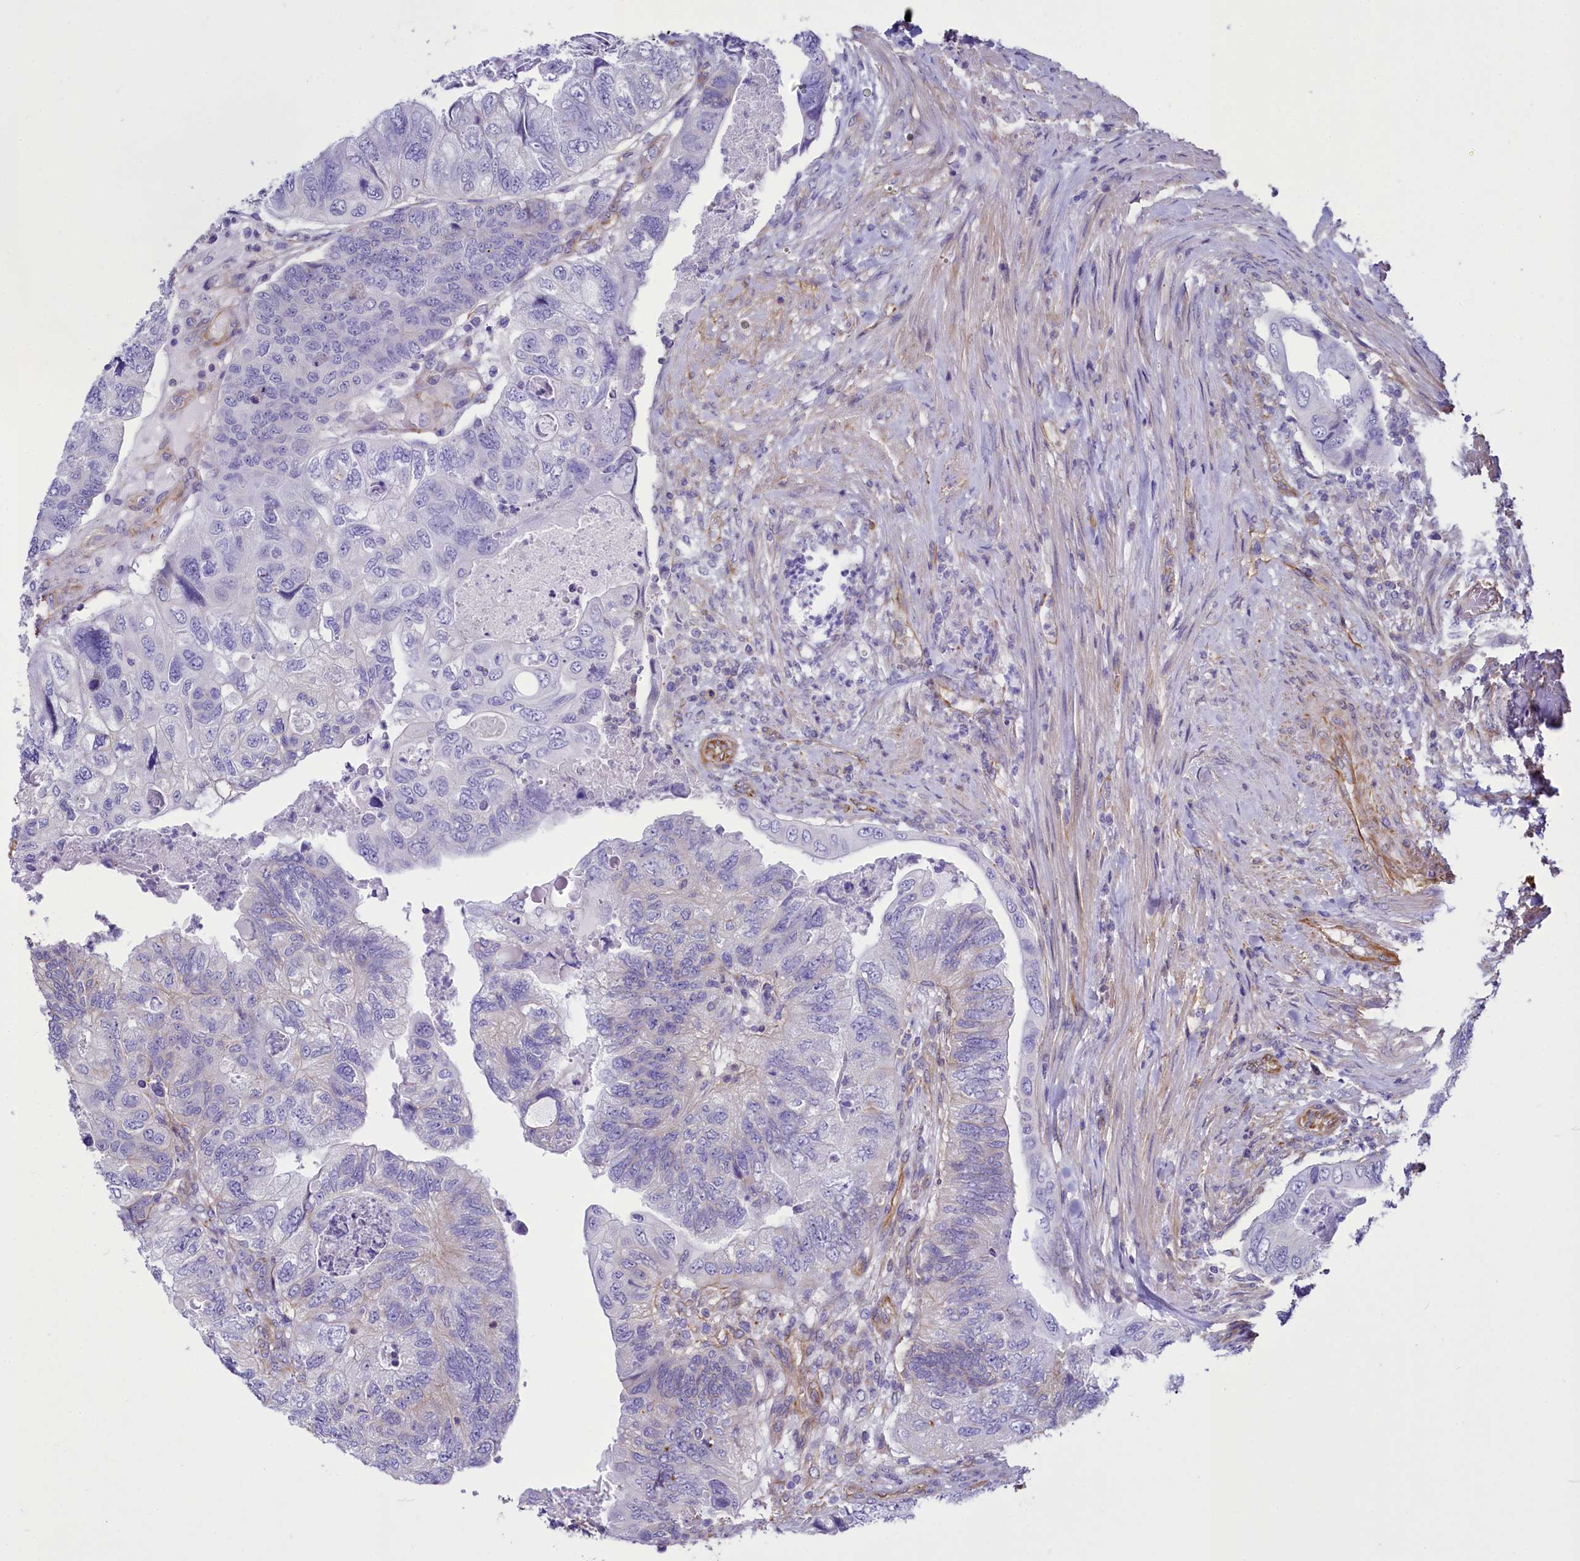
{"staining": {"intensity": "negative", "quantity": "none", "location": "none"}, "tissue": "colorectal cancer", "cell_type": "Tumor cells", "image_type": "cancer", "snomed": [{"axis": "morphology", "description": "Adenocarcinoma, NOS"}, {"axis": "topography", "description": "Rectum"}], "caption": "A histopathology image of colorectal adenocarcinoma stained for a protein exhibits no brown staining in tumor cells. The staining is performed using DAB (3,3'-diaminobenzidine) brown chromogen with nuclei counter-stained in using hematoxylin.", "gene": "CD99", "patient": {"sex": "male", "age": 63}}